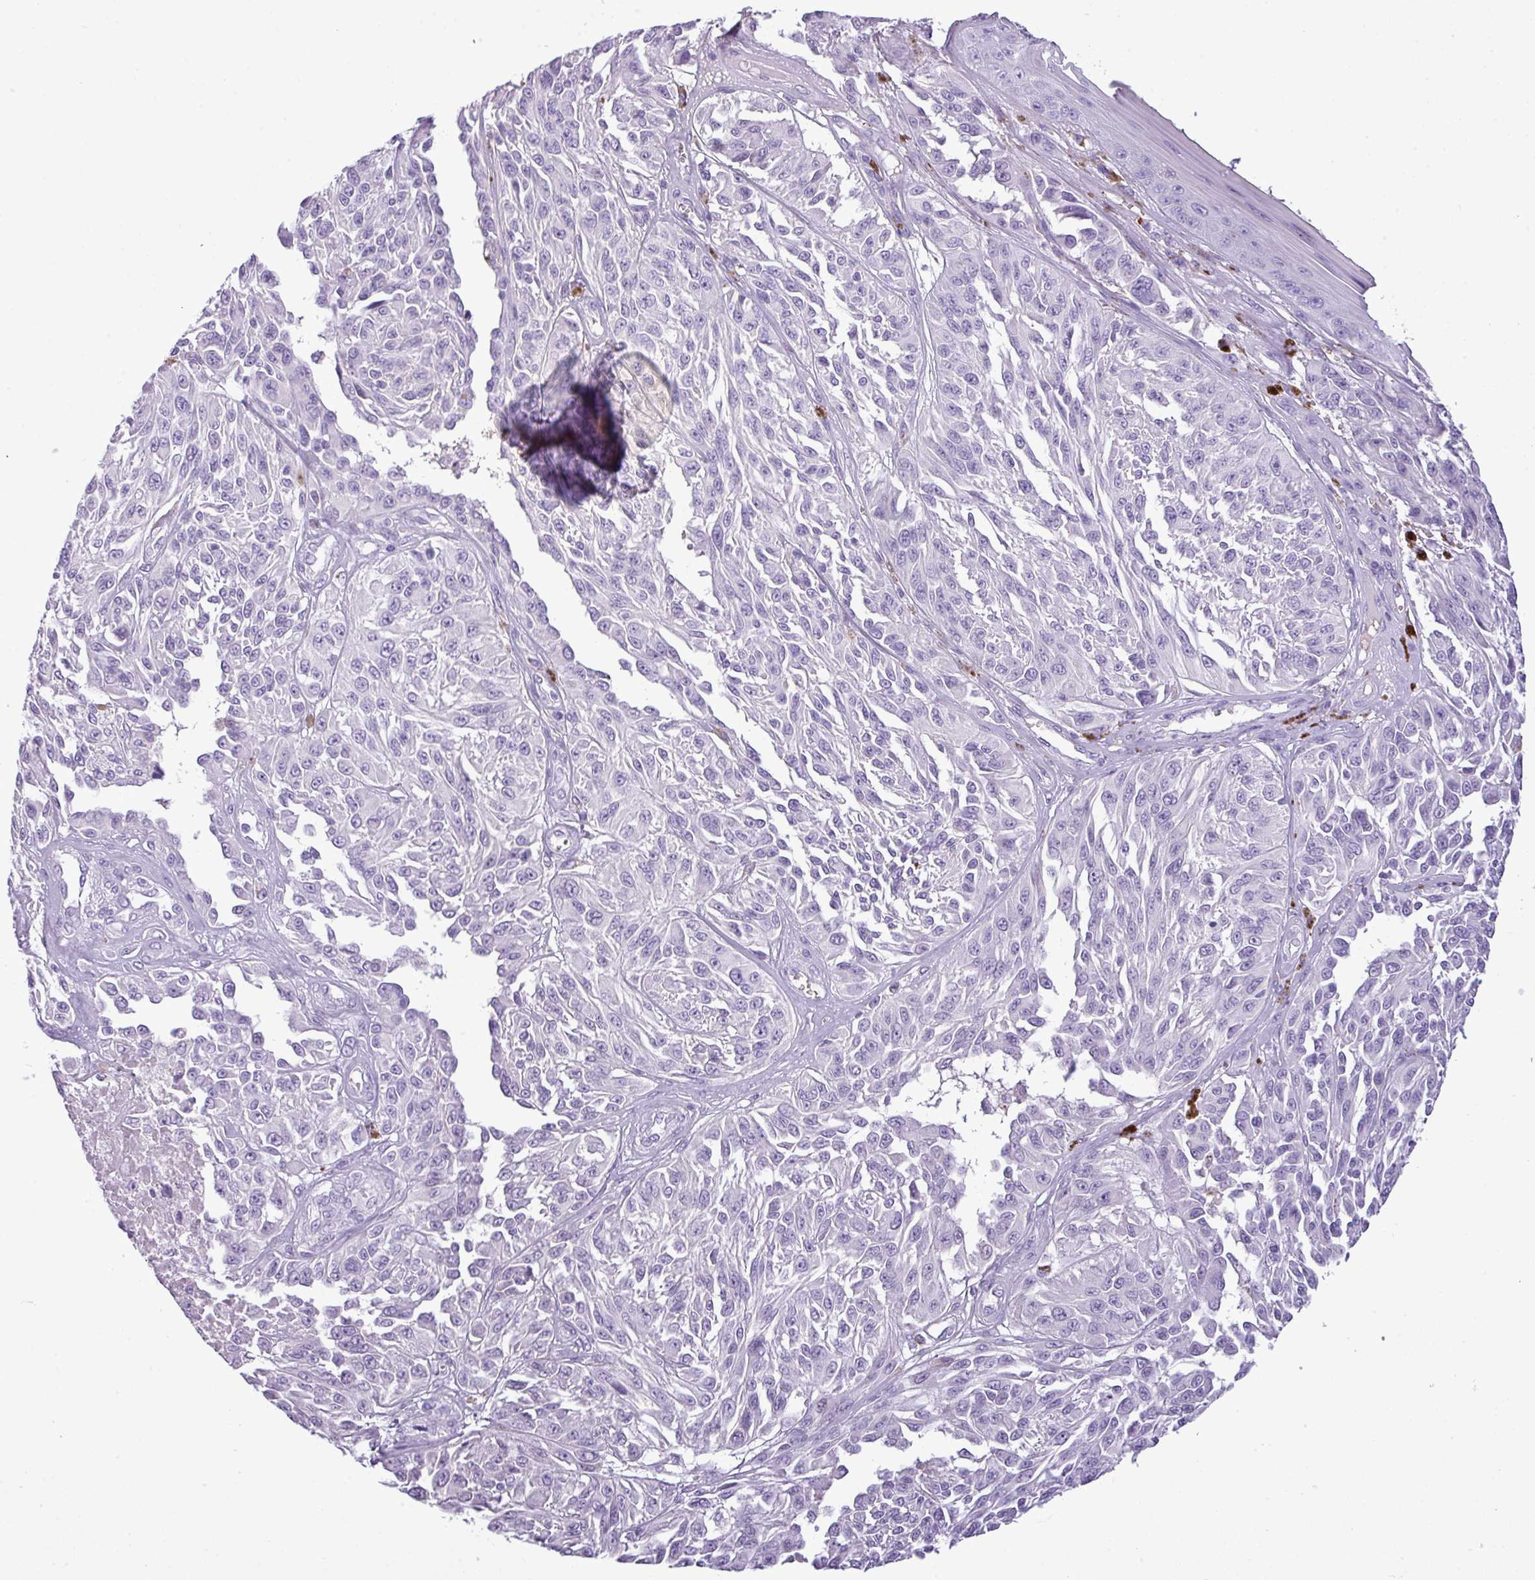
{"staining": {"intensity": "negative", "quantity": "none", "location": "none"}, "tissue": "melanoma", "cell_type": "Tumor cells", "image_type": "cancer", "snomed": [{"axis": "morphology", "description": "Malignant melanoma, NOS"}, {"axis": "topography", "description": "Skin"}], "caption": "Malignant melanoma was stained to show a protein in brown. There is no significant staining in tumor cells.", "gene": "RBMXL2", "patient": {"sex": "male", "age": 94}}